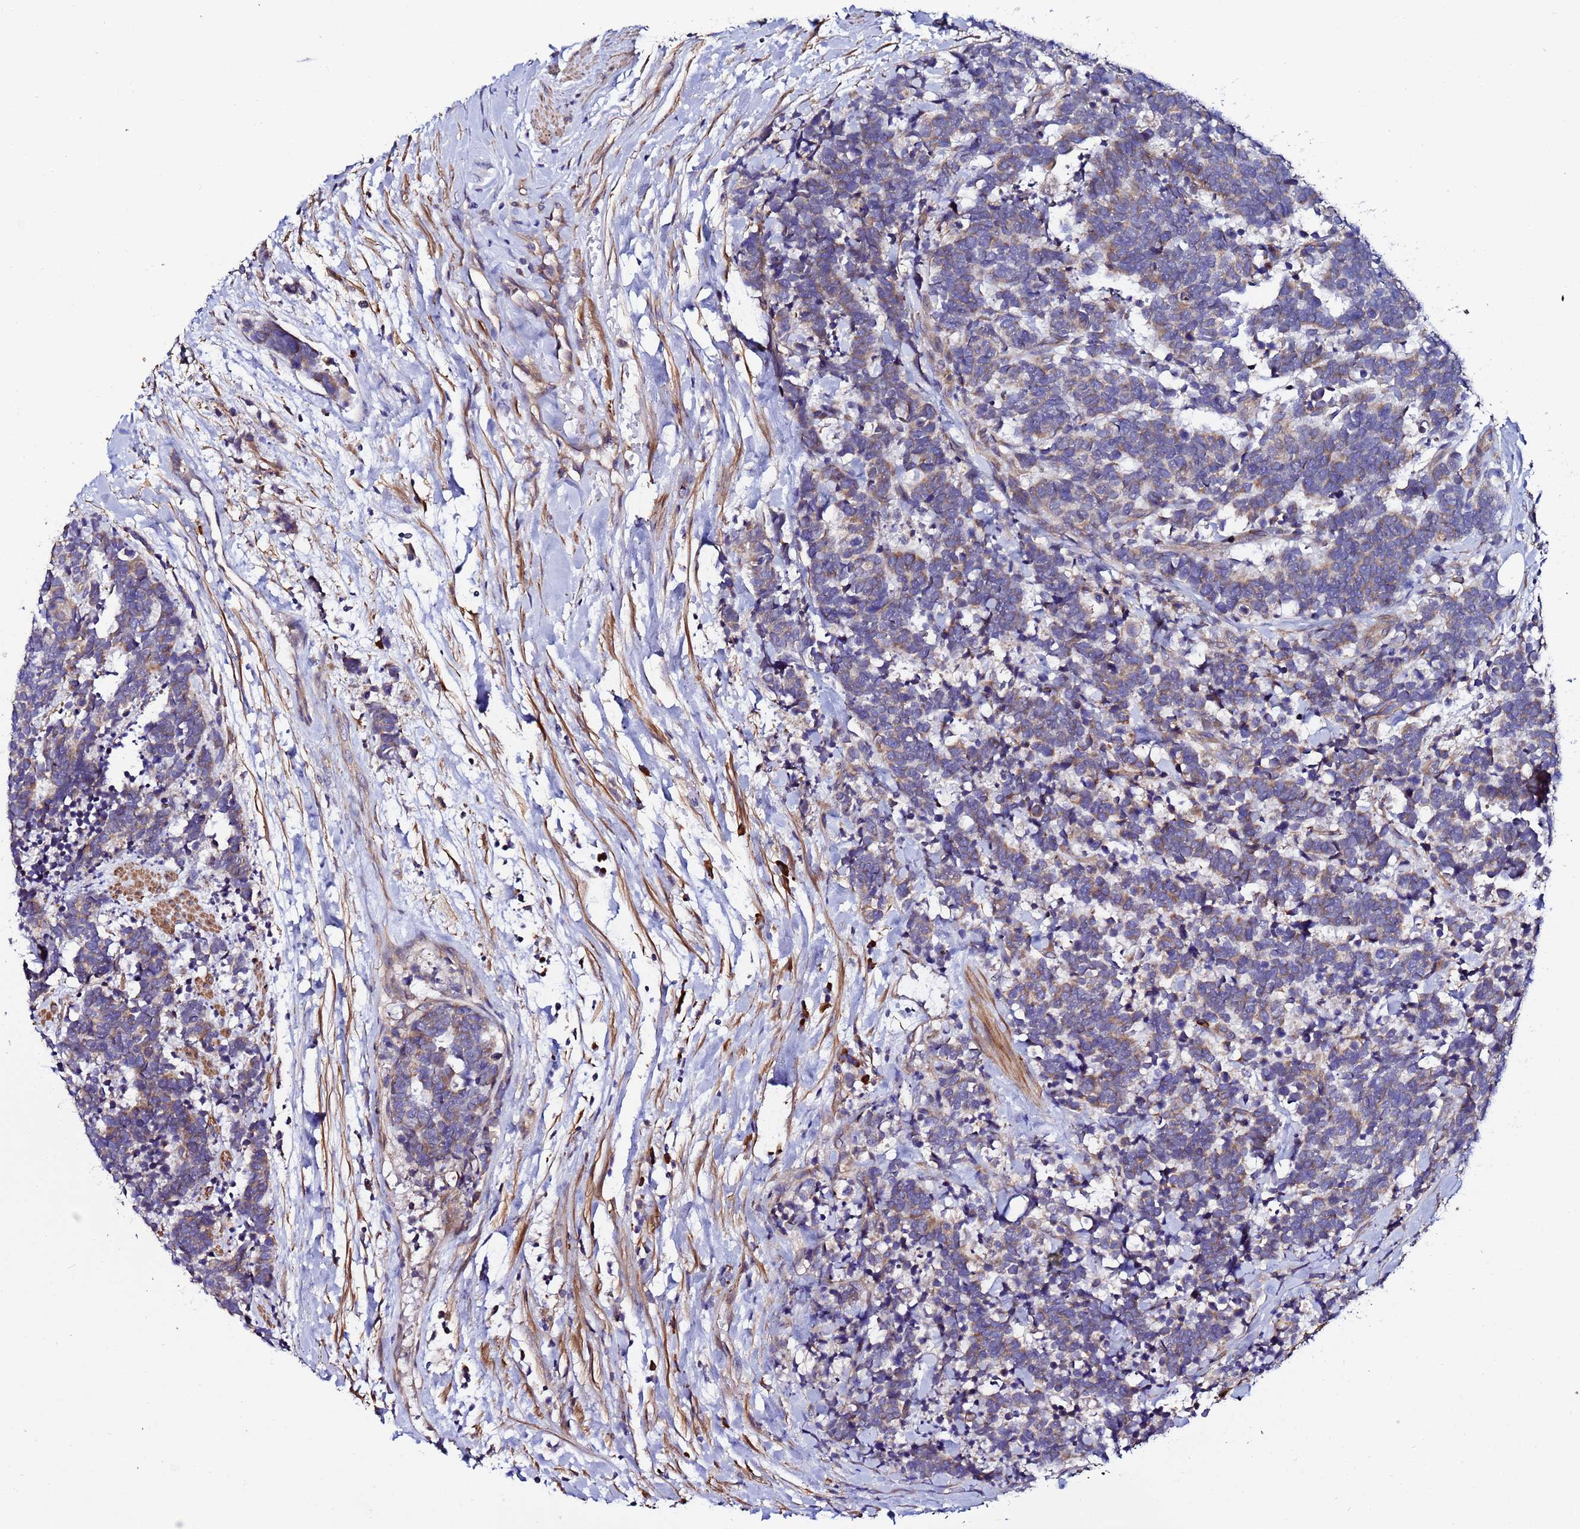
{"staining": {"intensity": "weak", "quantity": ">75%", "location": "cytoplasmic/membranous"}, "tissue": "carcinoid", "cell_type": "Tumor cells", "image_type": "cancer", "snomed": [{"axis": "morphology", "description": "Carcinoma, NOS"}, {"axis": "morphology", "description": "Carcinoid, malignant, NOS"}, {"axis": "topography", "description": "Prostate"}], "caption": "This photomicrograph exhibits malignant carcinoid stained with IHC to label a protein in brown. The cytoplasmic/membranous of tumor cells show weak positivity for the protein. Nuclei are counter-stained blue.", "gene": "JRKL", "patient": {"sex": "male", "age": 57}}